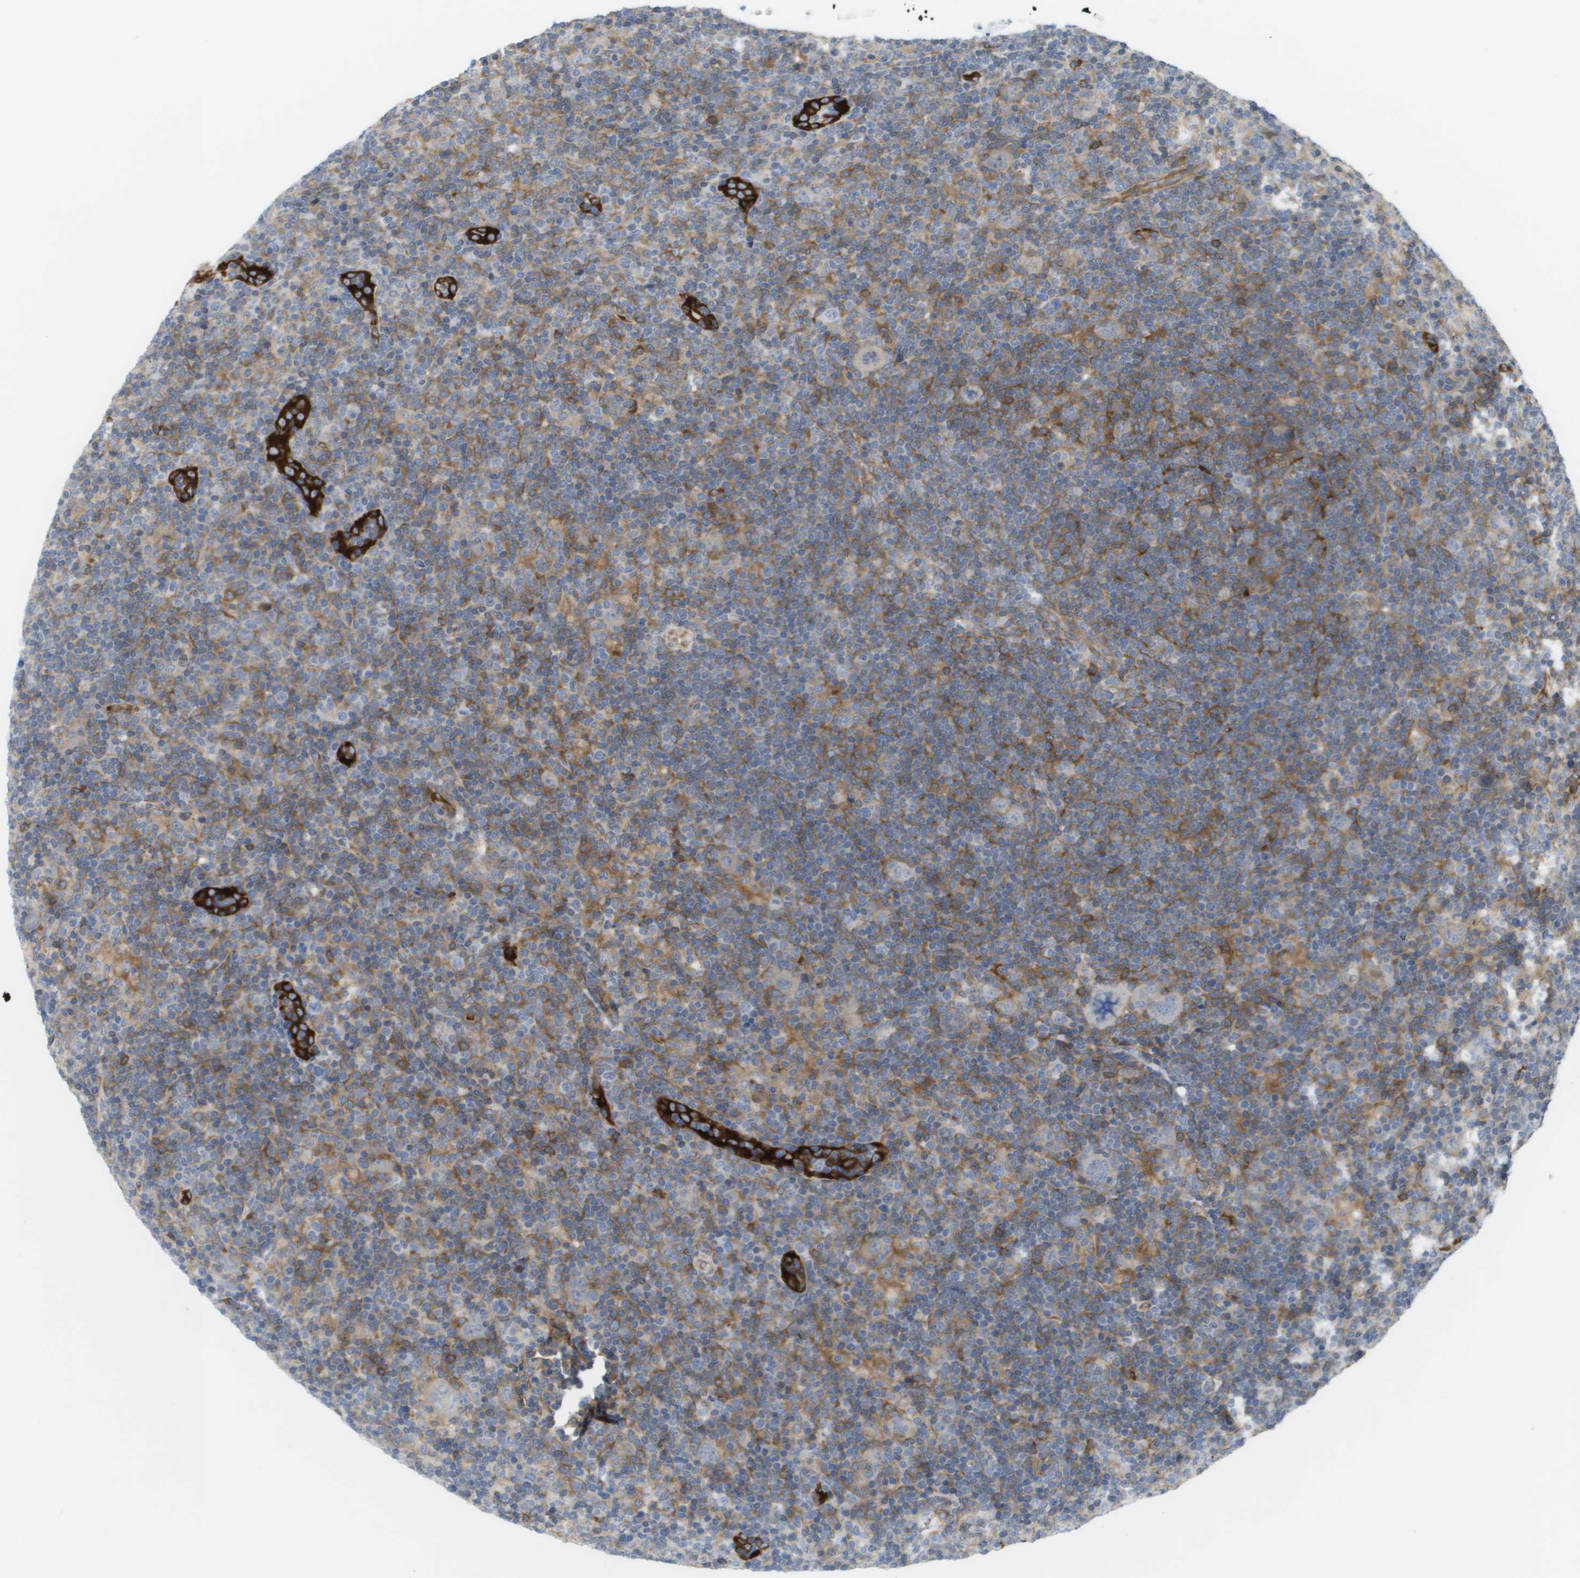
{"staining": {"intensity": "negative", "quantity": "none", "location": "none"}, "tissue": "lymphoma", "cell_type": "Tumor cells", "image_type": "cancer", "snomed": [{"axis": "morphology", "description": "Hodgkin's disease, NOS"}, {"axis": "topography", "description": "Lymph node"}], "caption": "Tumor cells are negative for brown protein staining in Hodgkin's disease. The staining was performed using DAB (3,3'-diaminobenzidine) to visualize the protein expression in brown, while the nuclei were stained in blue with hematoxylin (Magnification: 20x).", "gene": "MARCHF8", "patient": {"sex": "female", "age": 57}}